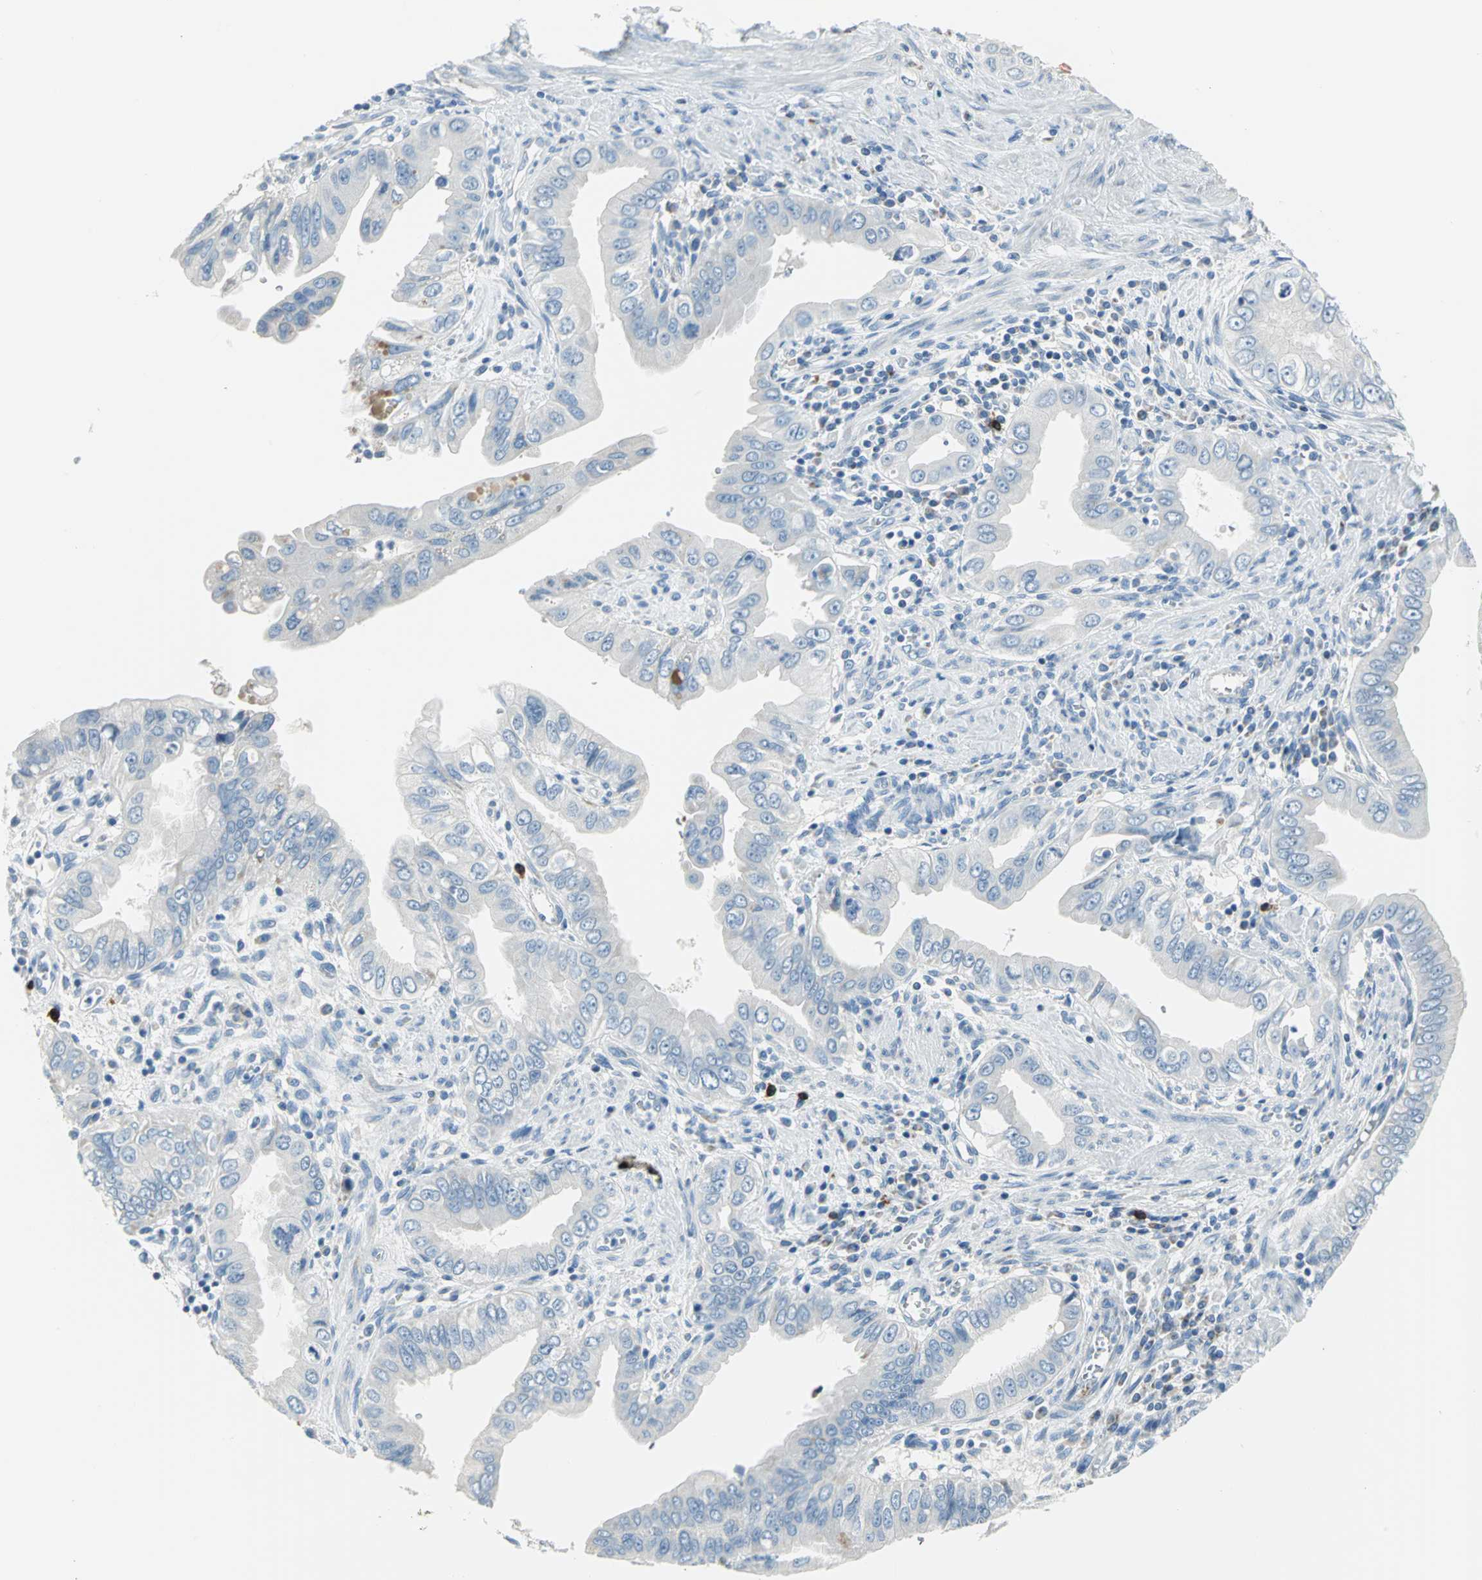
{"staining": {"intensity": "negative", "quantity": "none", "location": "none"}, "tissue": "pancreatic cancer", "cell_type": "Tumor cells", "image_type": "cancer", "snomed": [{"axis": "morphology", "description": "Normal tissue, NOS"}, {"axis": "topography", "description": "Lymph node"}], "caption": "Pancreatic cancer was stained to show a protein in brown. There is no significant staining in tumor cells.", "gene": "ALOX15", "patient": {"sex": "male", "age": 50}}